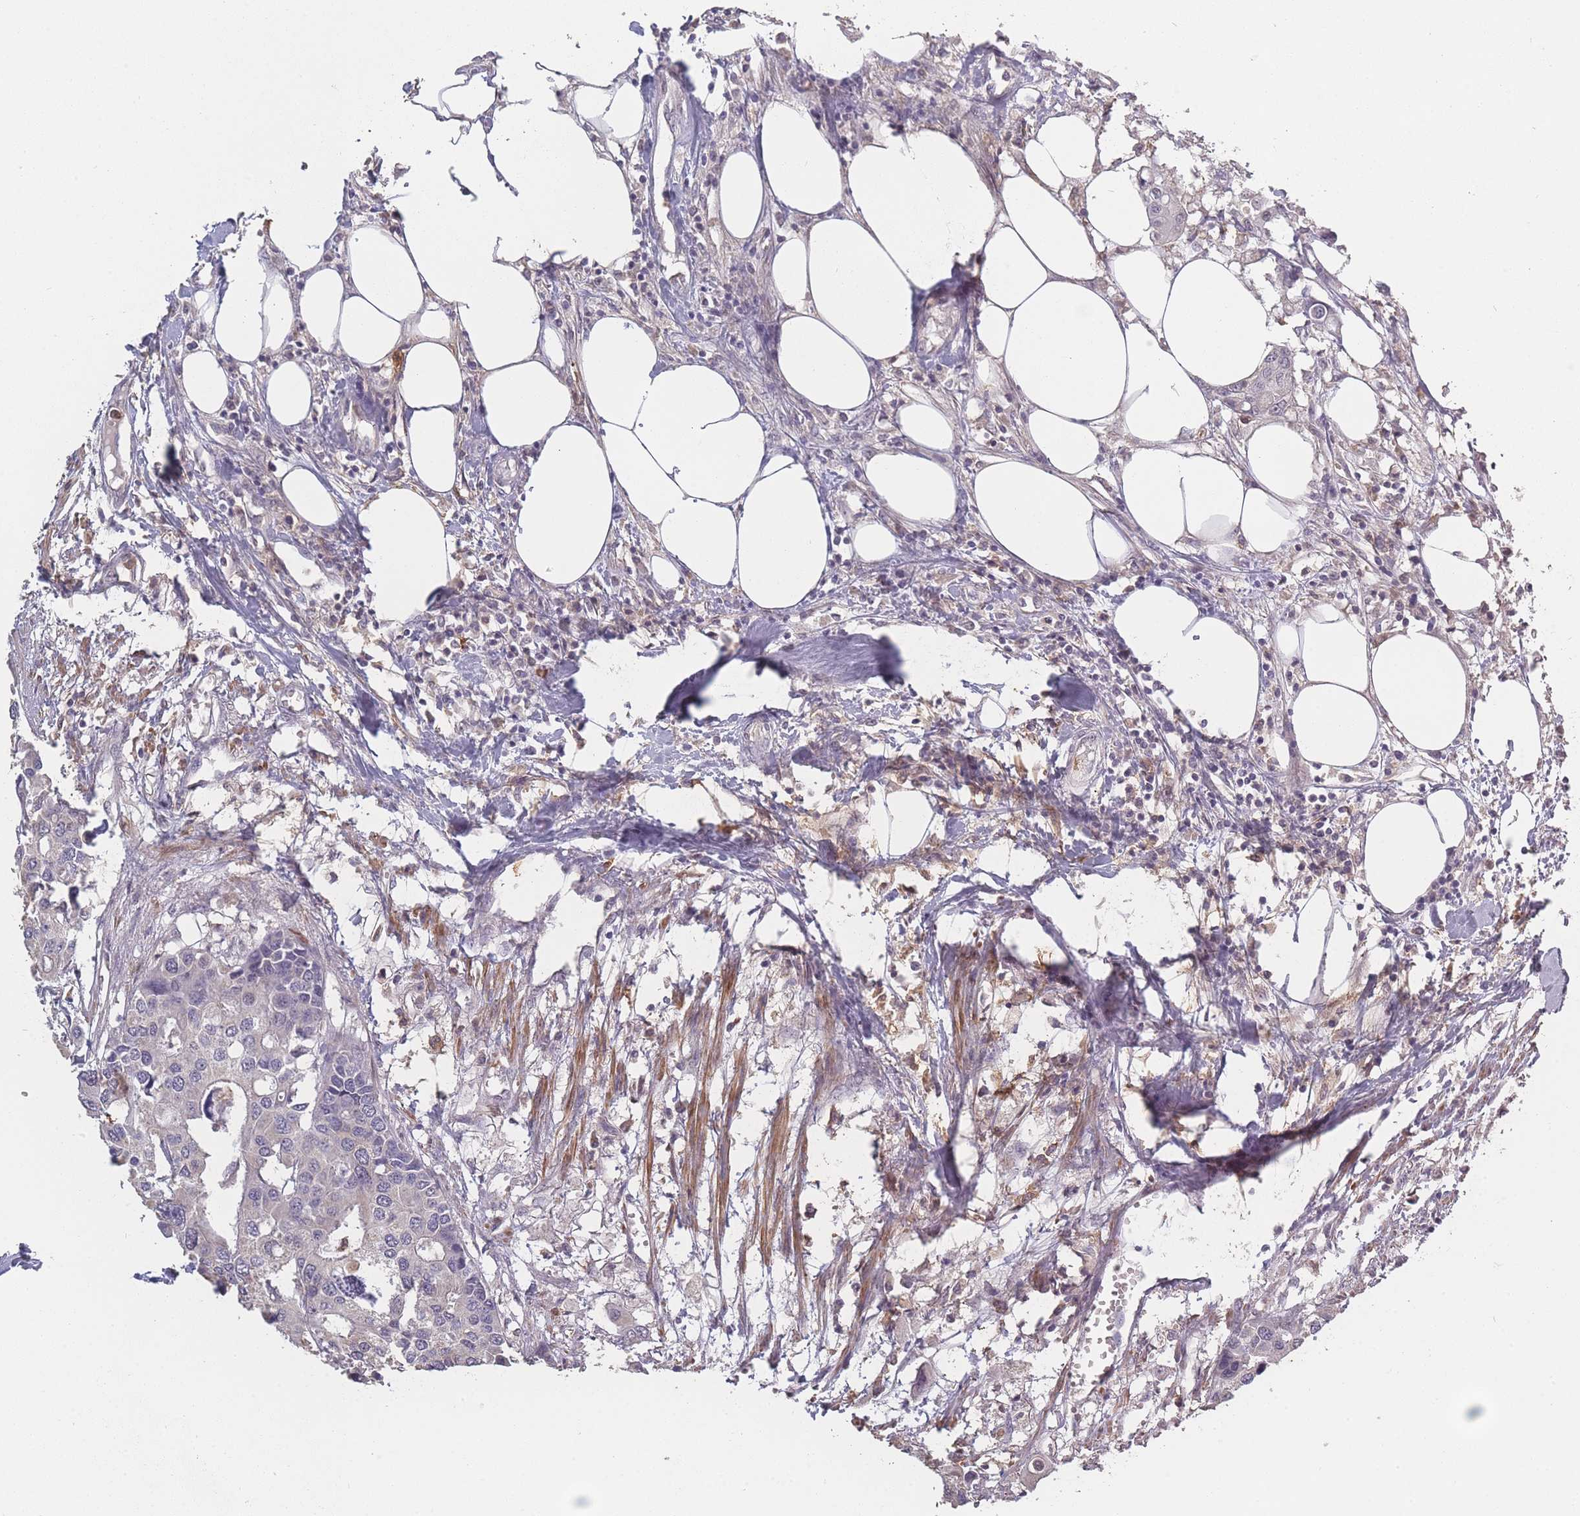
{"staining": {"intensity": "negative", "quantity": "none", "location": "none"}, "tissue": "colorectal cancer", "cell_type": "Tumor cells", "image_type": "cancer", "snomed": [{"axis": "morphology", "description": "Adenocarcinoma, NOS"}, {"axis": "topography", "description": "Colon"}], "caption": "High power microscopy histopathology image of an IHC image of colorectal cancer (adenocarcinoma), revealing no significant expression in tumor cells.", "gene": "BST1", "patient": {"sex": "male", "age": 77}}